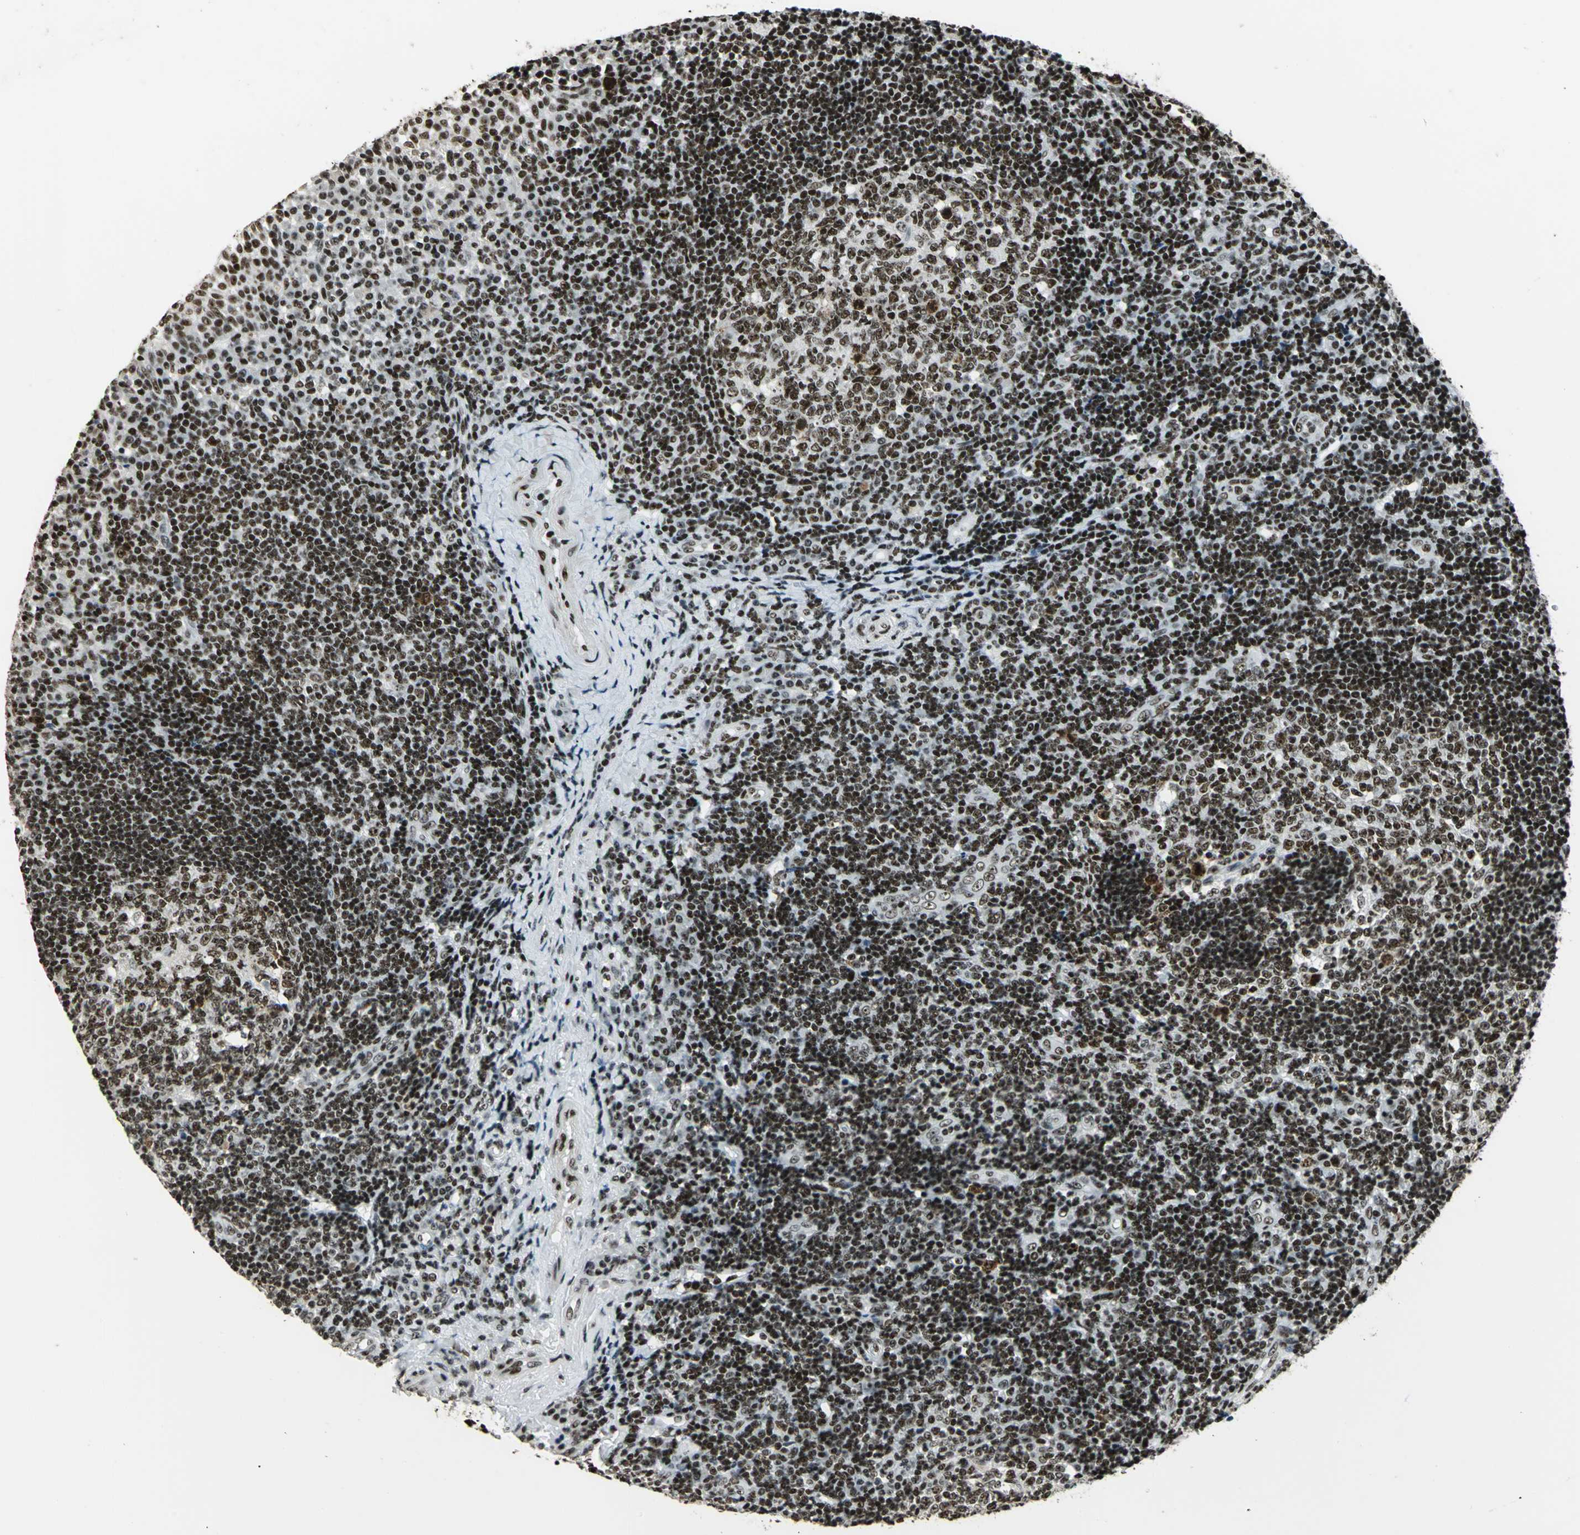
{"staining": {"intensity": "strong", "quantity": ">75%", "location": "nuclear"}, "tissue": "tonsil", "cell_type": "Germinal center cells", "image_type": "normal", "snomed": [{"axis": "morphology", "description": "Normal tissue, NOS"}, {"axis": "topography", "description": "Tonsil"}], "caption": "Tonsil stained with DAB immunohistochemistry displays high levels of strong nuclear expression in approximately >75% of germinal center cells.", "gene": "UBTF", "patient": {"sex": "female", "age": 40}}